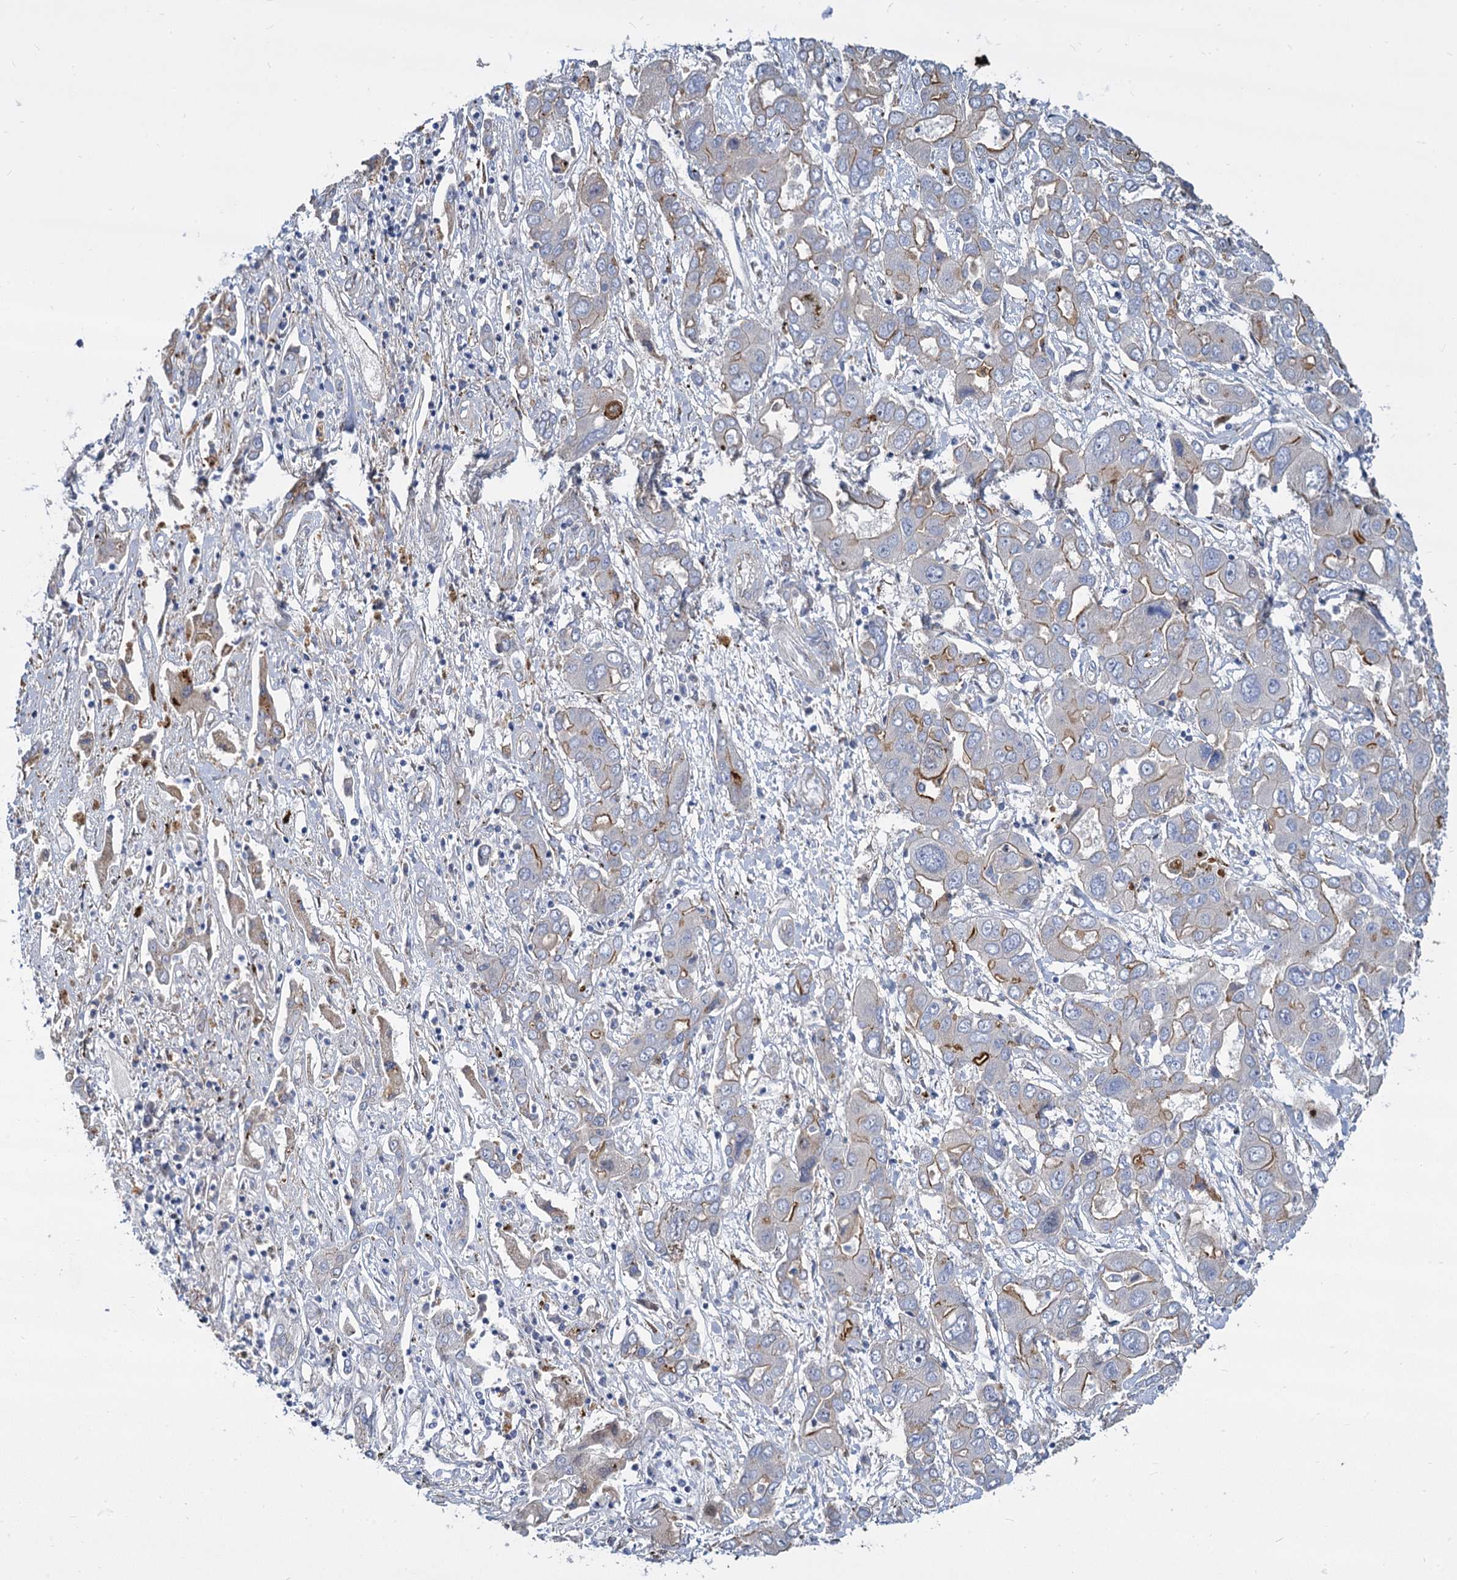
{"staining": {"intensity": "moderate", "quantity": "<25%", "location": "cytoplasmic/membranous"}, "tissue": "liver cancer", "cell_type": "Tumor cells", "image_type": "cancer", "snomed": [{"axis": "morphology", "description": "Cholangiocarcinoma"}, {"axis": "topography", "description": "Liver"}], "caption": "Immunohistochemical staining of human liver cancer exhibits low levels of moderate cytoplasmic/membranous staining in about <25% of tumor cells.", "gene": "TRIM77", "patient": {"sex": "male", "age": 67}}